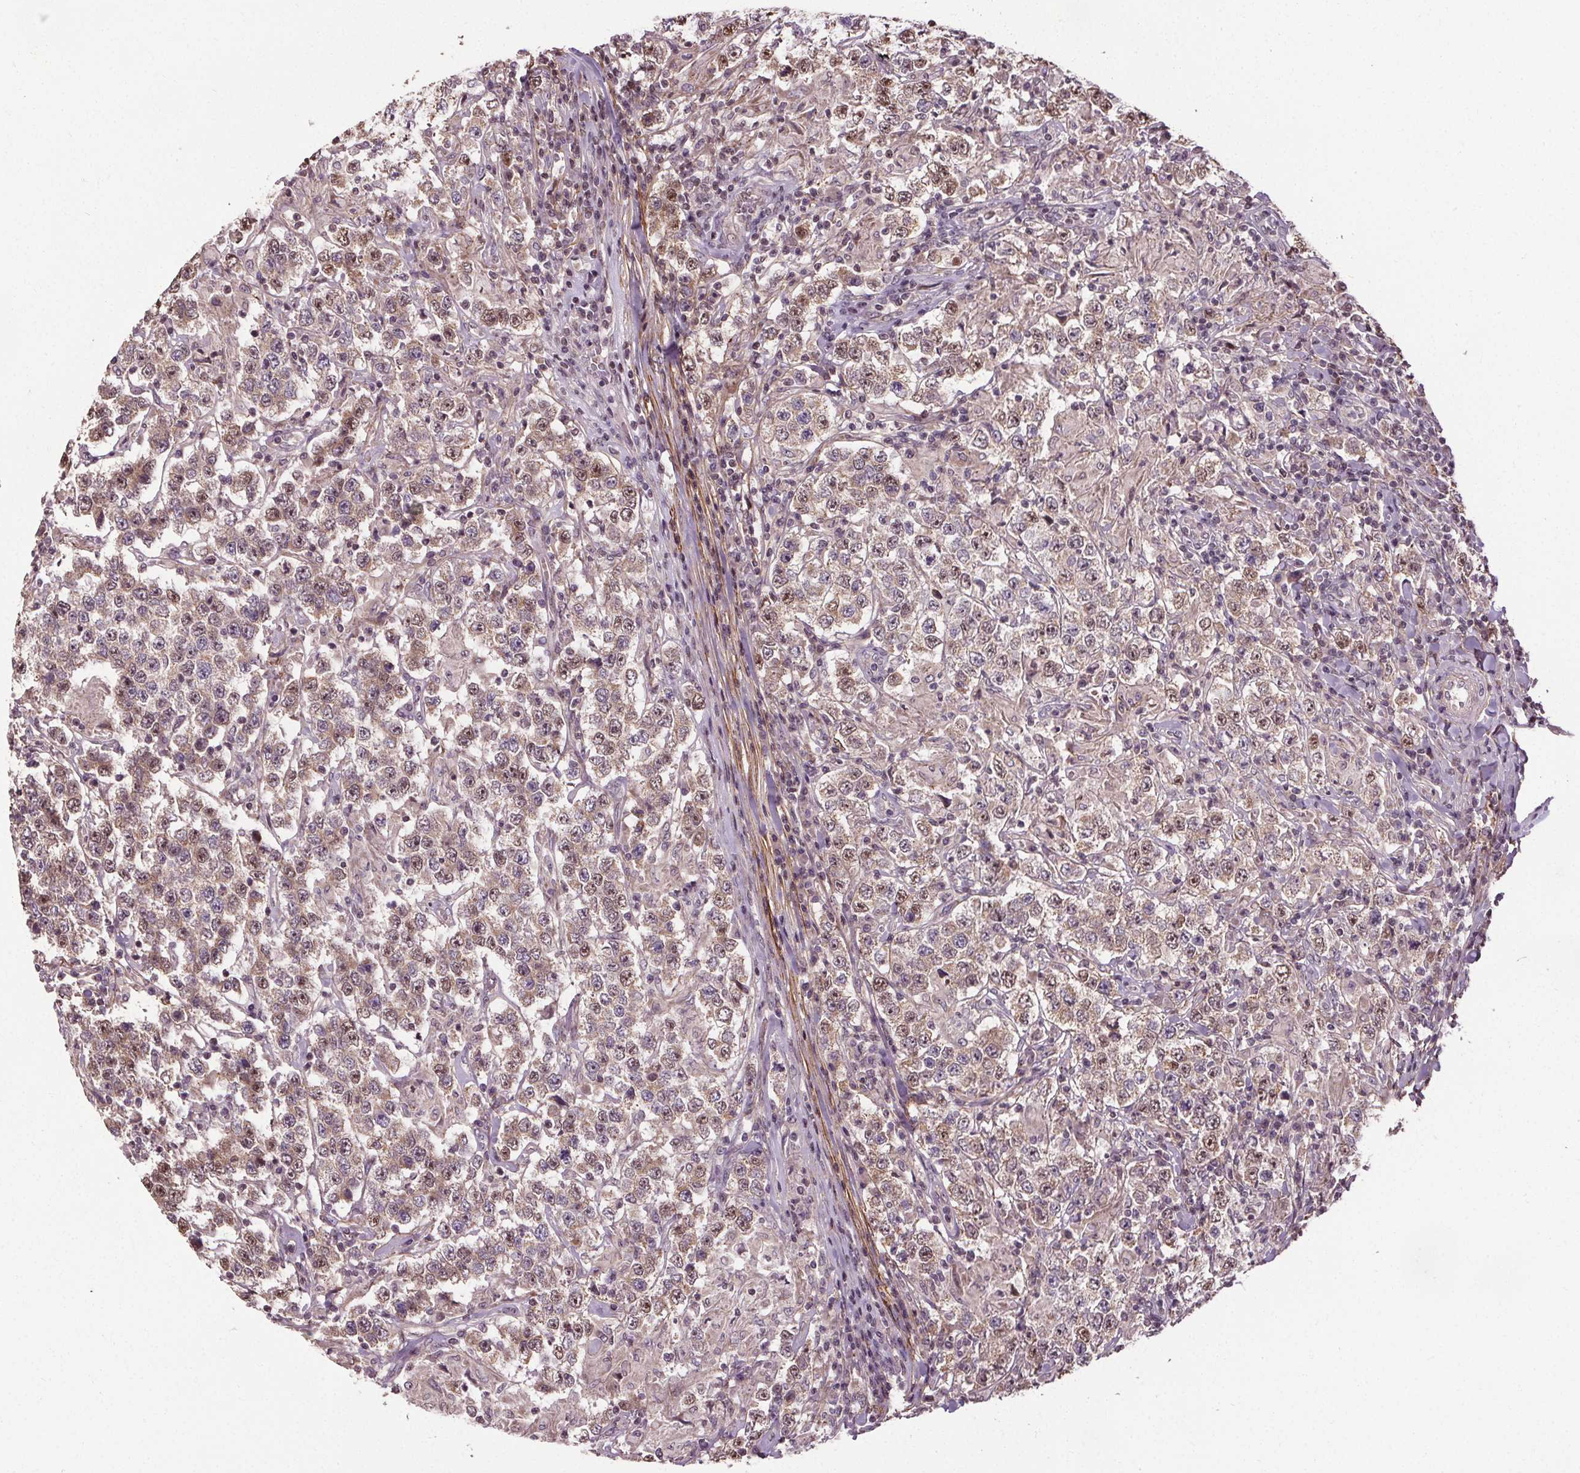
{"staining": {"intensity": "weak", "quantity": "25%-75%", "location": "nuclear"}, "tissue": "testis cancer", "cell_type": "Tumor cells", "image_type": "cancer", "snomed": [{"axis": "morphology", "description": "Seminoma, NOS"}, {"axis": "morphology", "description": "Carcinoma, Embryonal, NOS"}, {"axis": "topography", "description": "Testis"}], "caption": "Immunohistochemical staining of testis embryonal carcinoma exhibits weak nuclear protein expression in approximately 25%-75% of tumor cells.", "gene": "KIAA0232", "patient": {"sex": "male", "age": 41}}